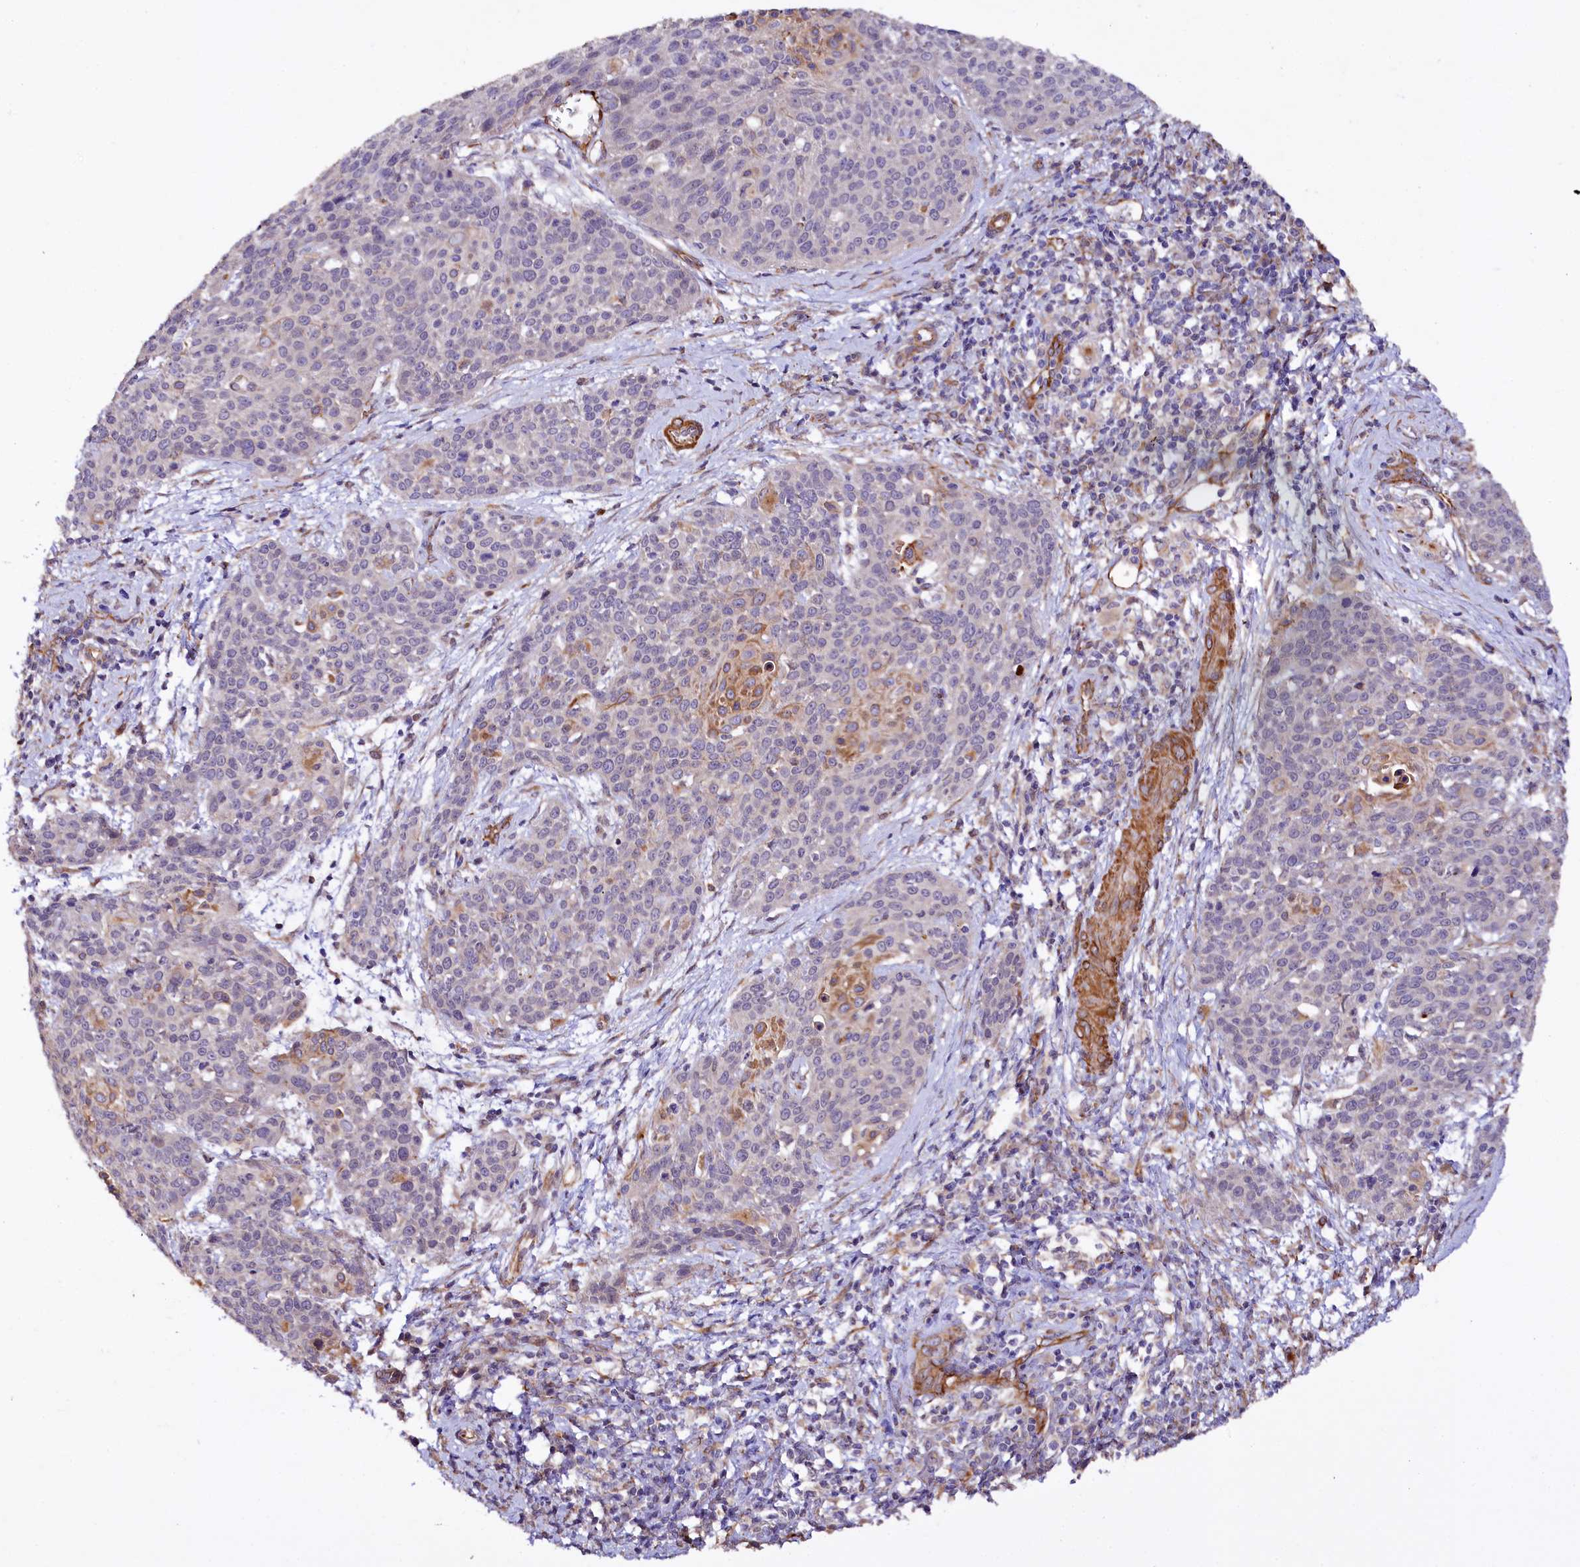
{"staining": {"intensity": "moderate", "quantity": "<25%", "location": "cytoplasmic/membranous"}, "tissue": "cervical cancer", "cell_type": "Tumor cells", "image_type": "cancer", "snomed": [{"axis": "morphology", "description": "Squamous cell carcinoma, NOS"}, {"axis": "topography", "description": "Cervix"}], "caption": "Immunohistochemistry staining of squamous cell carcinoma (cervical), which shows low levels of moderate cytoplasmic/membranous staining in approximately <25% of tumor cells indicating moderate cytoplasmic/membranous protein expression. The staining was performed using DAB (3,3'-diaminobenzidine) (brown) for protein detection and nuclei were counterstained in hematoxylin (blue).", "gene": "TTC12", "patient": {"sex": "female", "age": 38}}